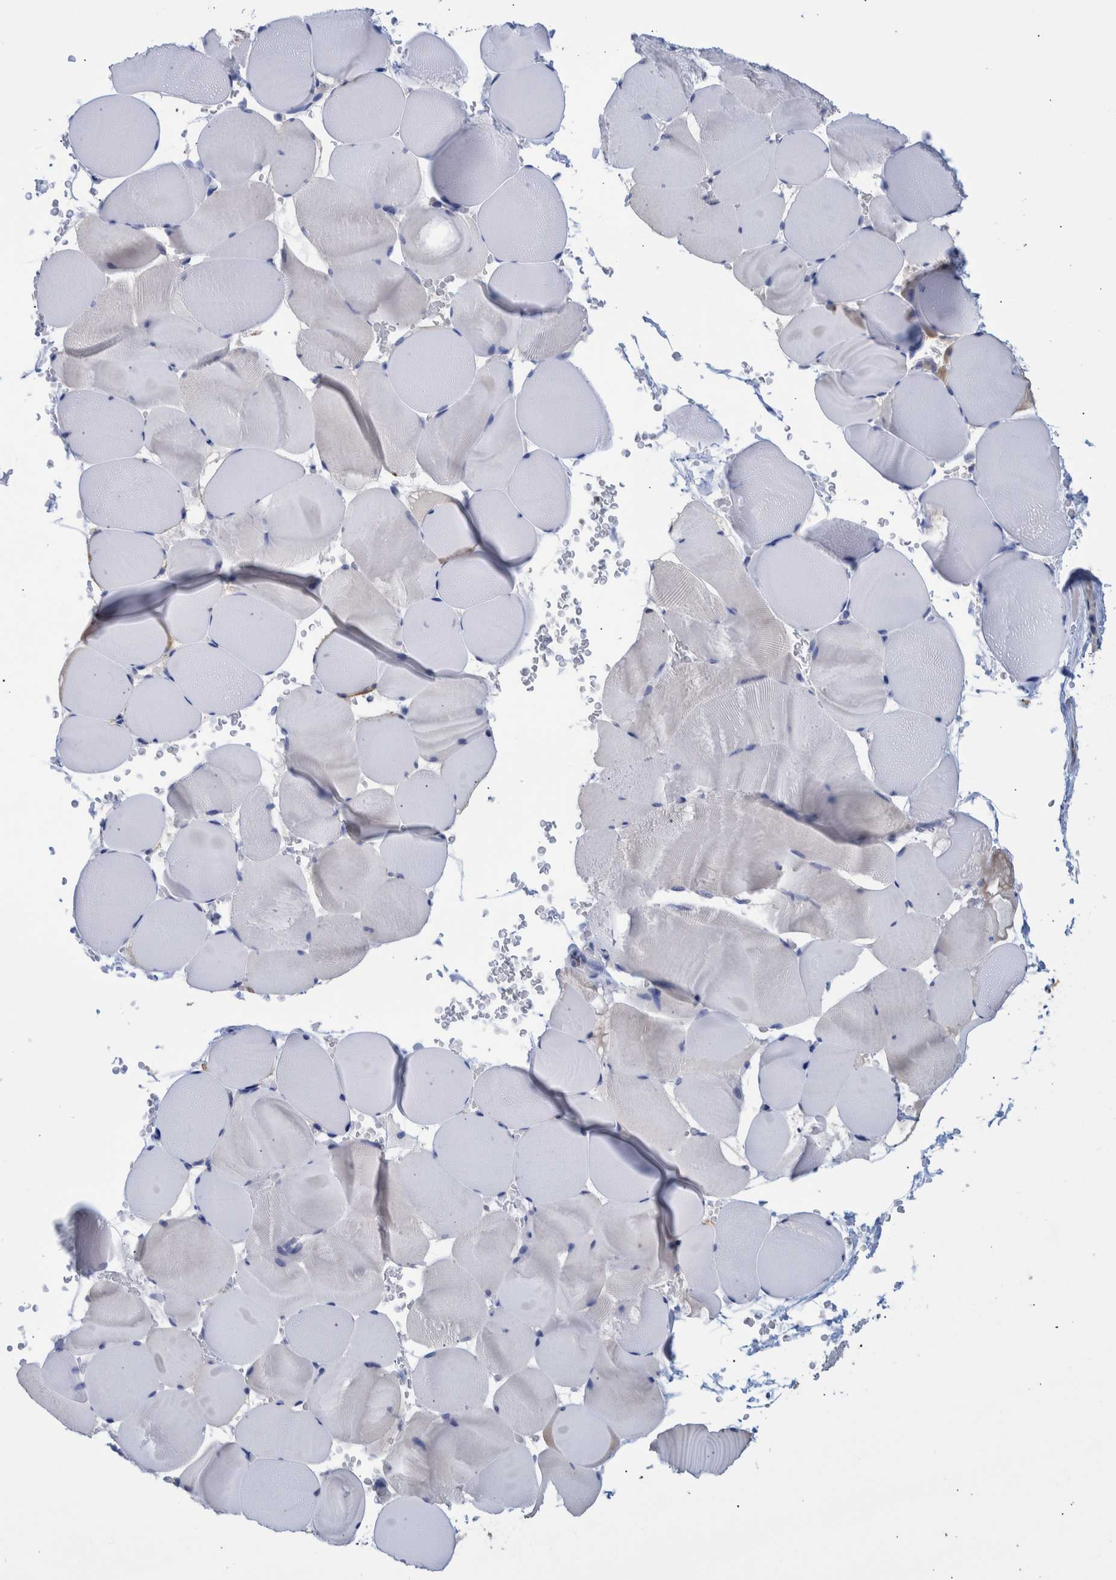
{"staining": {"intensity": "negative", "quantity": "none", "location": "none"}, "tissue": "skeletal muscle", "cell_type": "Myocytes", "image_type": "normal", "snomed": [{"axis": "morphology", "description": "Normal tissue, NOS"}, {"axis": "topography", "description": "Skeletal muscle"}], "caption": "This histopathology image is of normal skeletal muscle stained with IHC to label a protein in brown with the nuclei are counter-stained blue. There is no expression in myocytes.", "gene": "PPP3CC", "patient": {"sex": "male", "age": 62}}